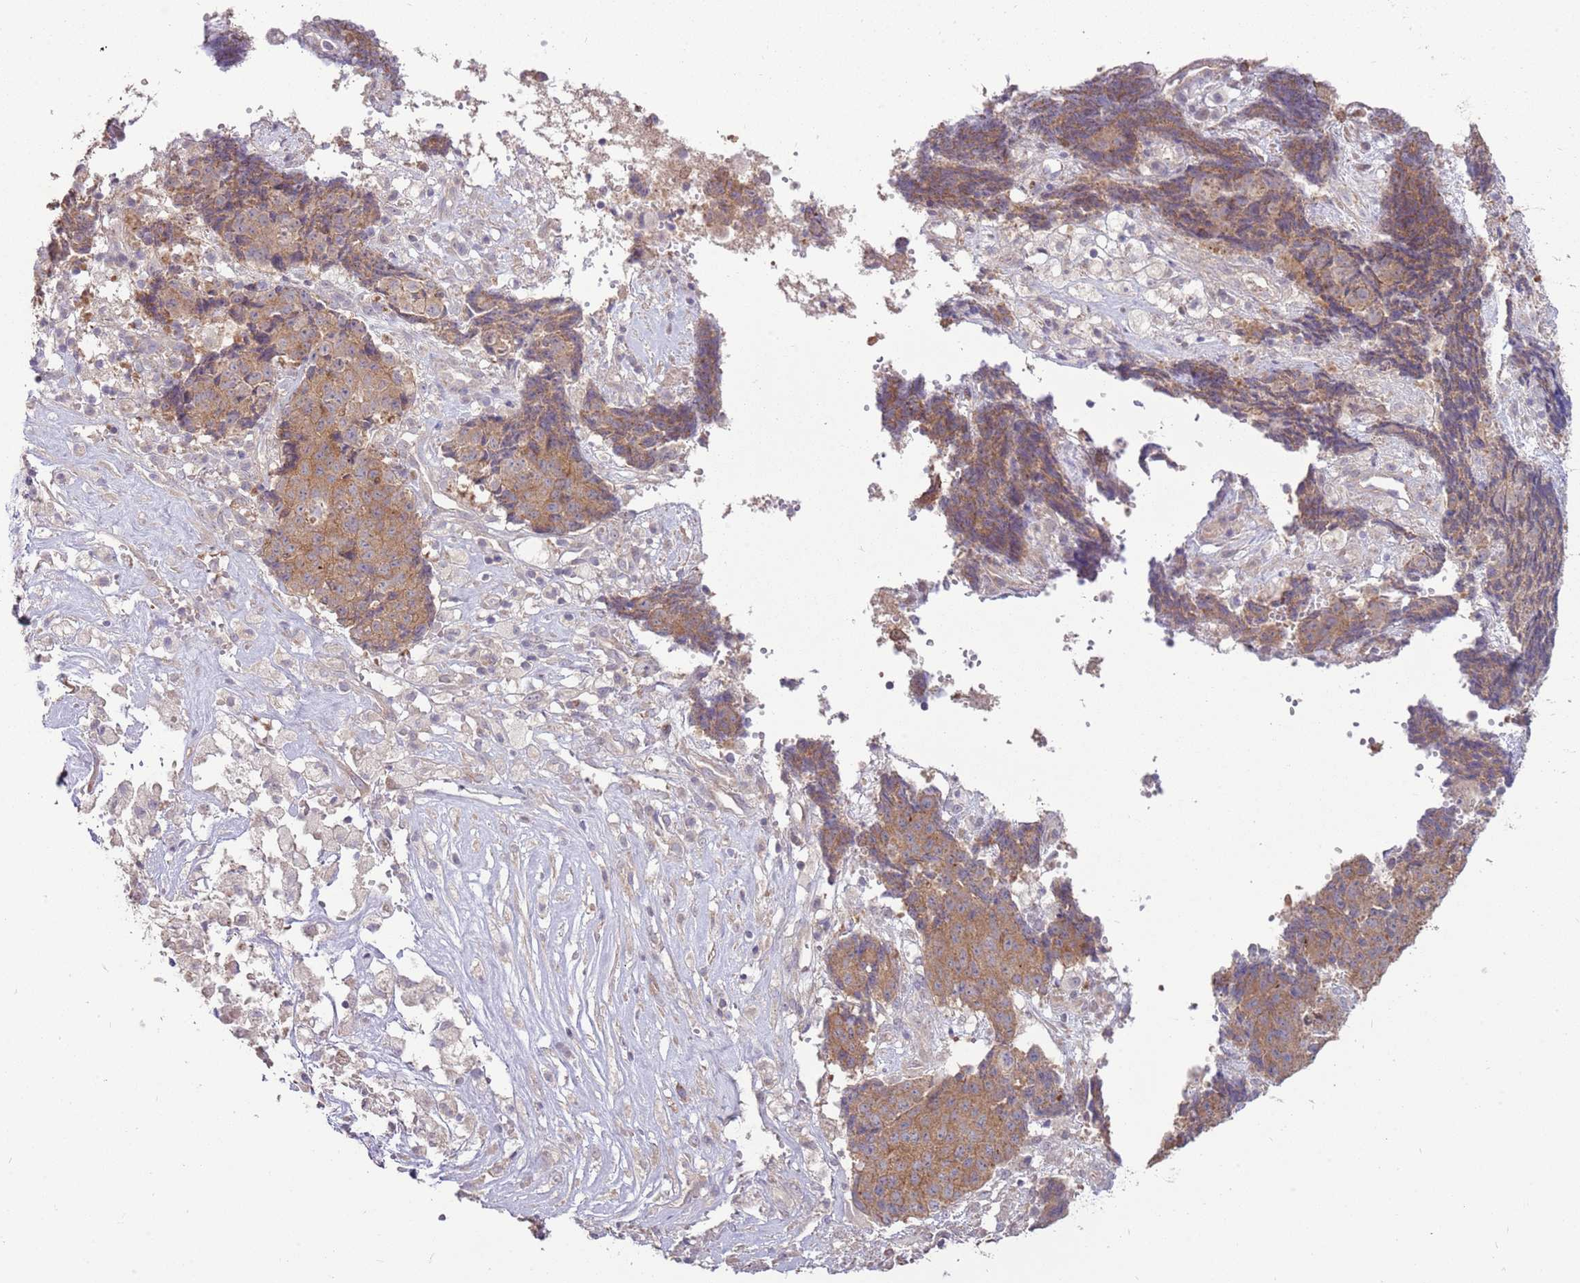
{"staining": {"intensity": "moderate", "quantity": ">75%", "location": "cytoplasmic/membranous"}, "tissue": "ovarian cancer", "cell_type": "Tumor cells", "image_type": "cancer", "snomed": [{"axis": "morphology", "description": "Carcinoma, endometroid"}, {"axis": "topography", "description": "Ovary"}], "caption": "Moderate cytoplasmic/membranous expression for a protein is appreciated in approximately >75% of tumor cells of ovarian cancer using immunohistochemistry (IHC).", "gene": "SPATA31D1", "patient": {"sex": "female", "age": 42}}